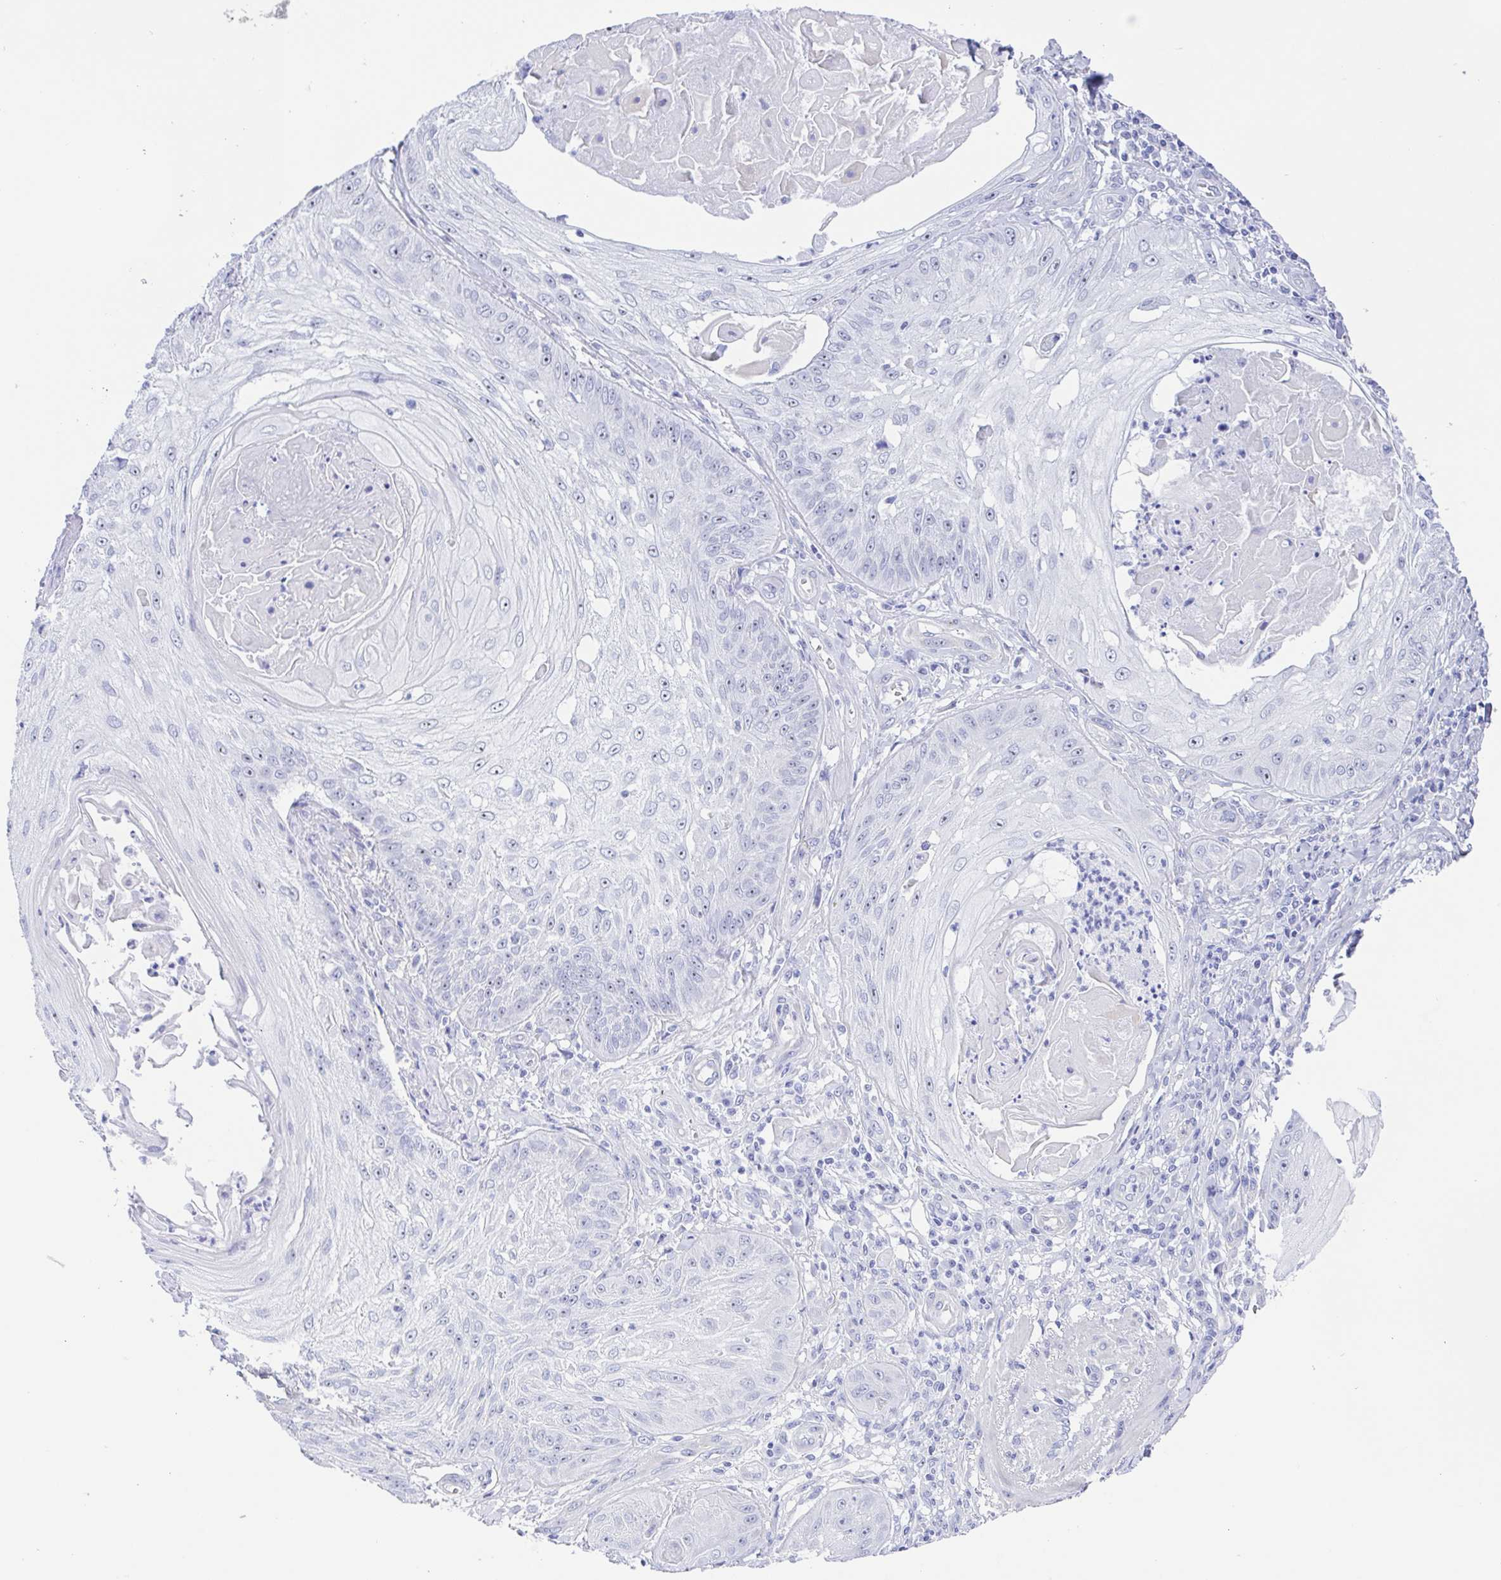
{"staining": {"intensity": "negative", "quantity": "none", "location": "none"}, "tissue": "skin cancer", "cell_type": "Tumor cells", "image_type": "cancer", "snomed": [{"axis": "morphology", "description": "Squamous cell carcinoma, NOS"}, {"axis": "topography", "description": "Skin"}], "caption": "Protein analysis of squamous cell carcinoma (skin) demonstrates no significant expression in tumor cells.", "gene": "MUCL3", "patient": {"sex": "male", "age": 70}}